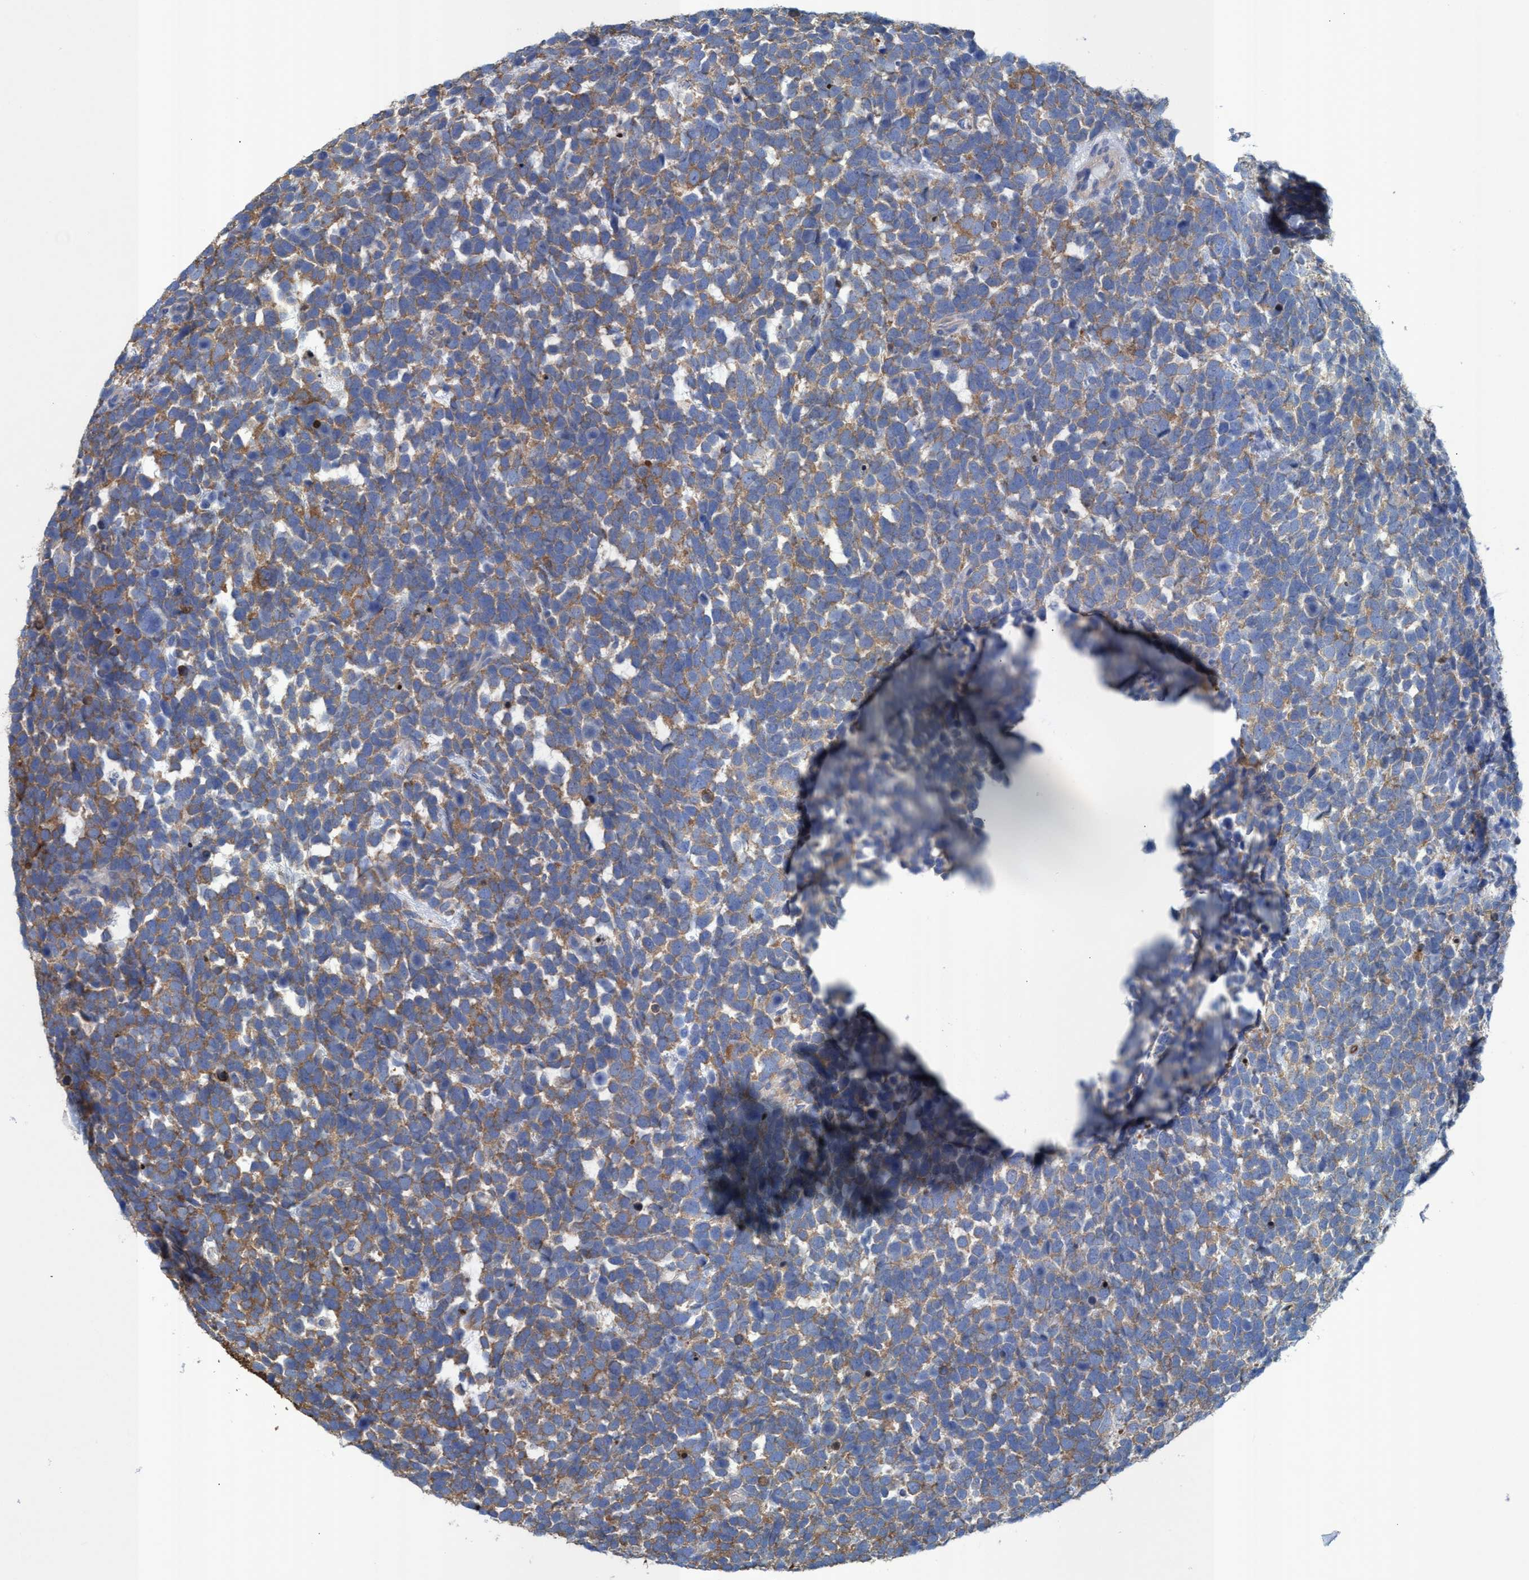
{"staining": {"intensity": "moderate", "quantity": ">75%", "location": "cytoplasmic/membranous"}, "tissue": "urothelial cancer", "cell_type": "Tumor cells", "image_type": "cancer", "snomed": [{"axis": "morphology", "description": "Urothelial carcinoma, High grade"}, {"axis": "topography", "description": "Urinary bladder"}], "caption": "Immunohistochemical staining of human high-grade urothelial carcinoma shows moderate cytoplasmic/membranous protein positivity in approximately >75% of tumor cells. The protein of interest is shown in brown color, while the nuclei are stained blue.", "gene": "EZR", "patient": {"sex": "female", "age": 82}}